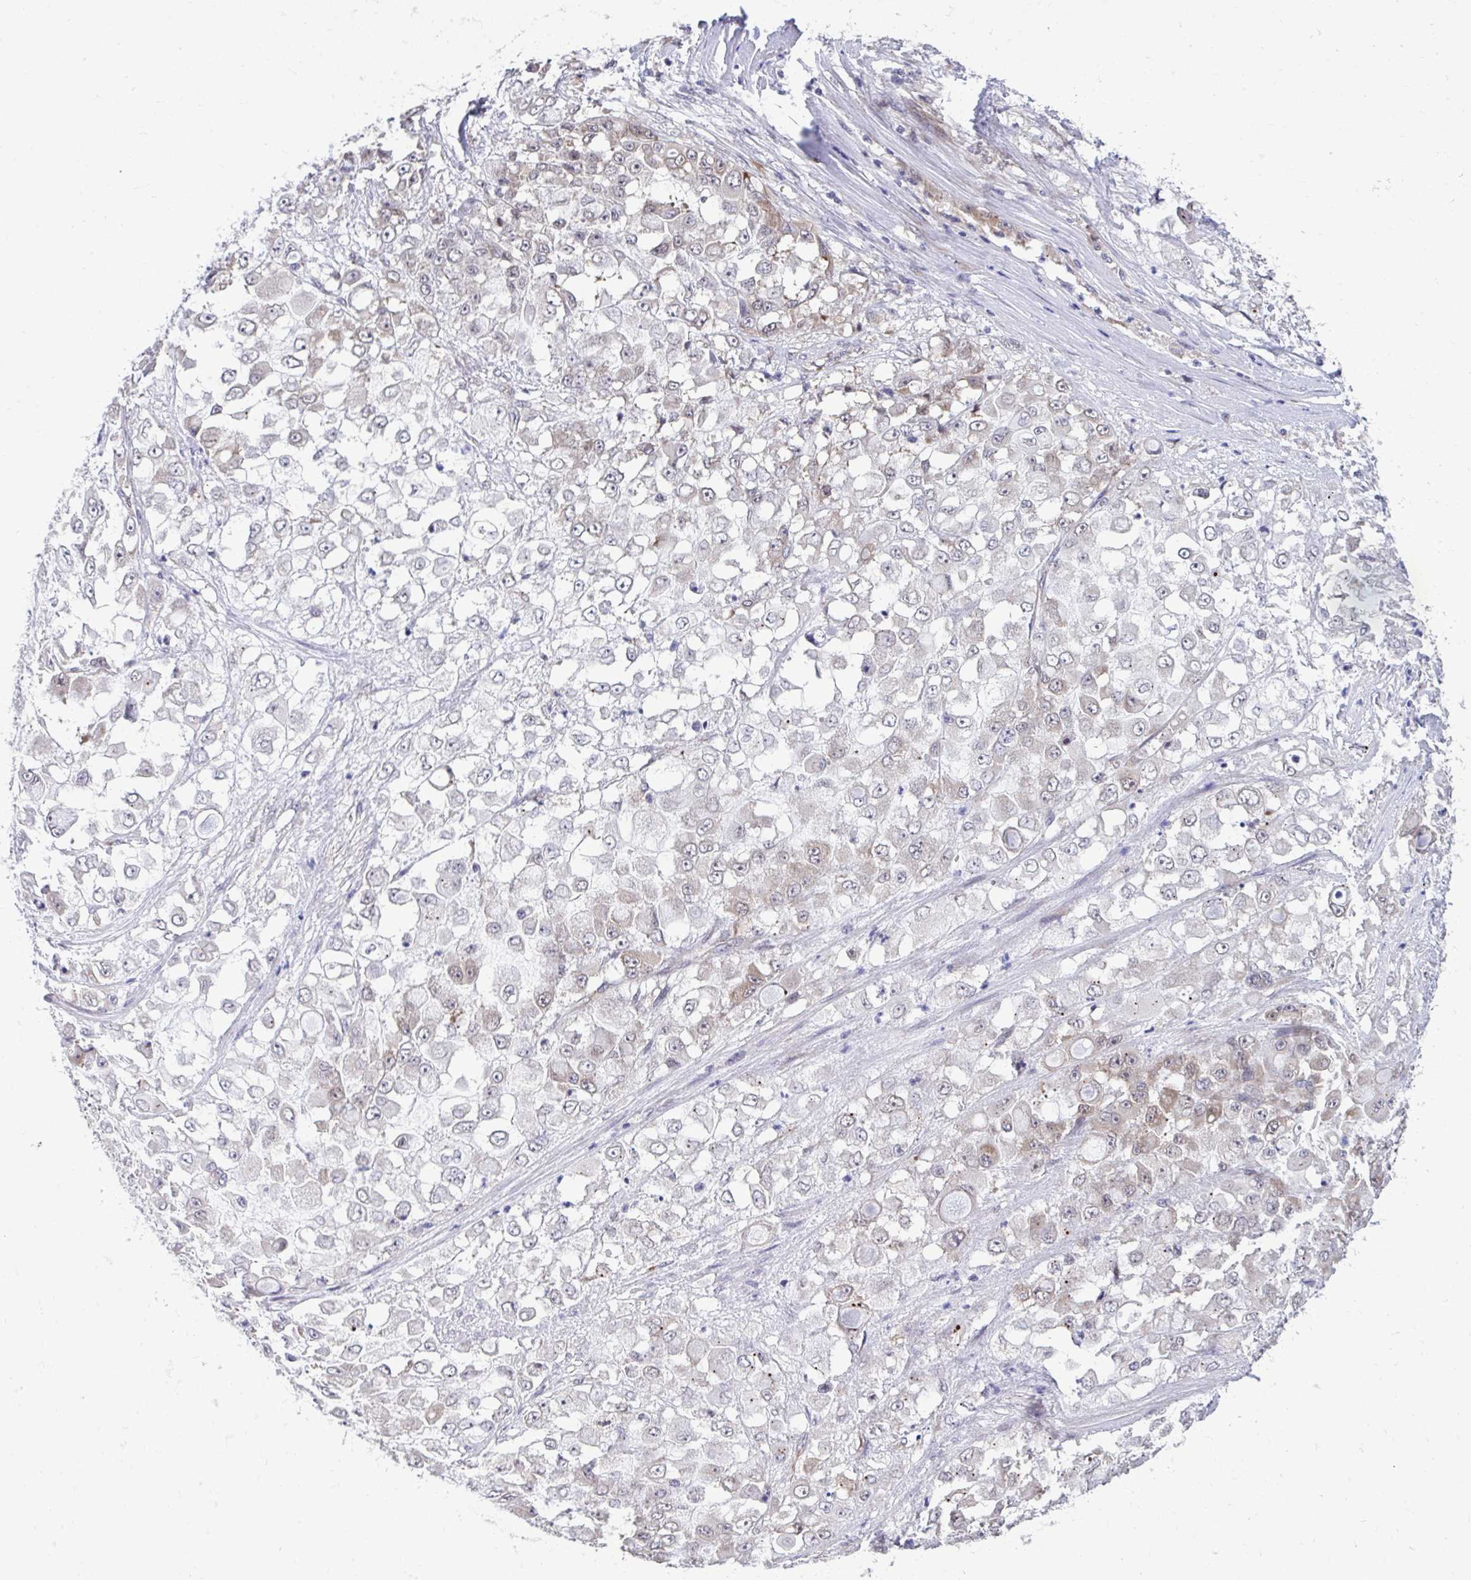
{"staining": {"intensity": "weak", "quantity": "25%-75%", "location": "cytoplasmic/membranous"}, "tissue": "stomach cancer", "cell_type": "Tumor cells", "image_type": "cancer", "snomed": [{"axis": "morphology", "description": "Adenocarcinoma, NOS"}, {"axis": "topography", "description": "Stomach"}], "caption": "Tumor cells demonstrate low levels of weak cytoplasmic/membranous positivity in about 25%-75% of cells in human stomach cancer (adenocarcinoma). (DAB (3,3'-diaminobenzidine) IHC with brightfield microscopy, high magnification).", "gene": "SELENON", "patient": {"sex": "female", "age": 76}}